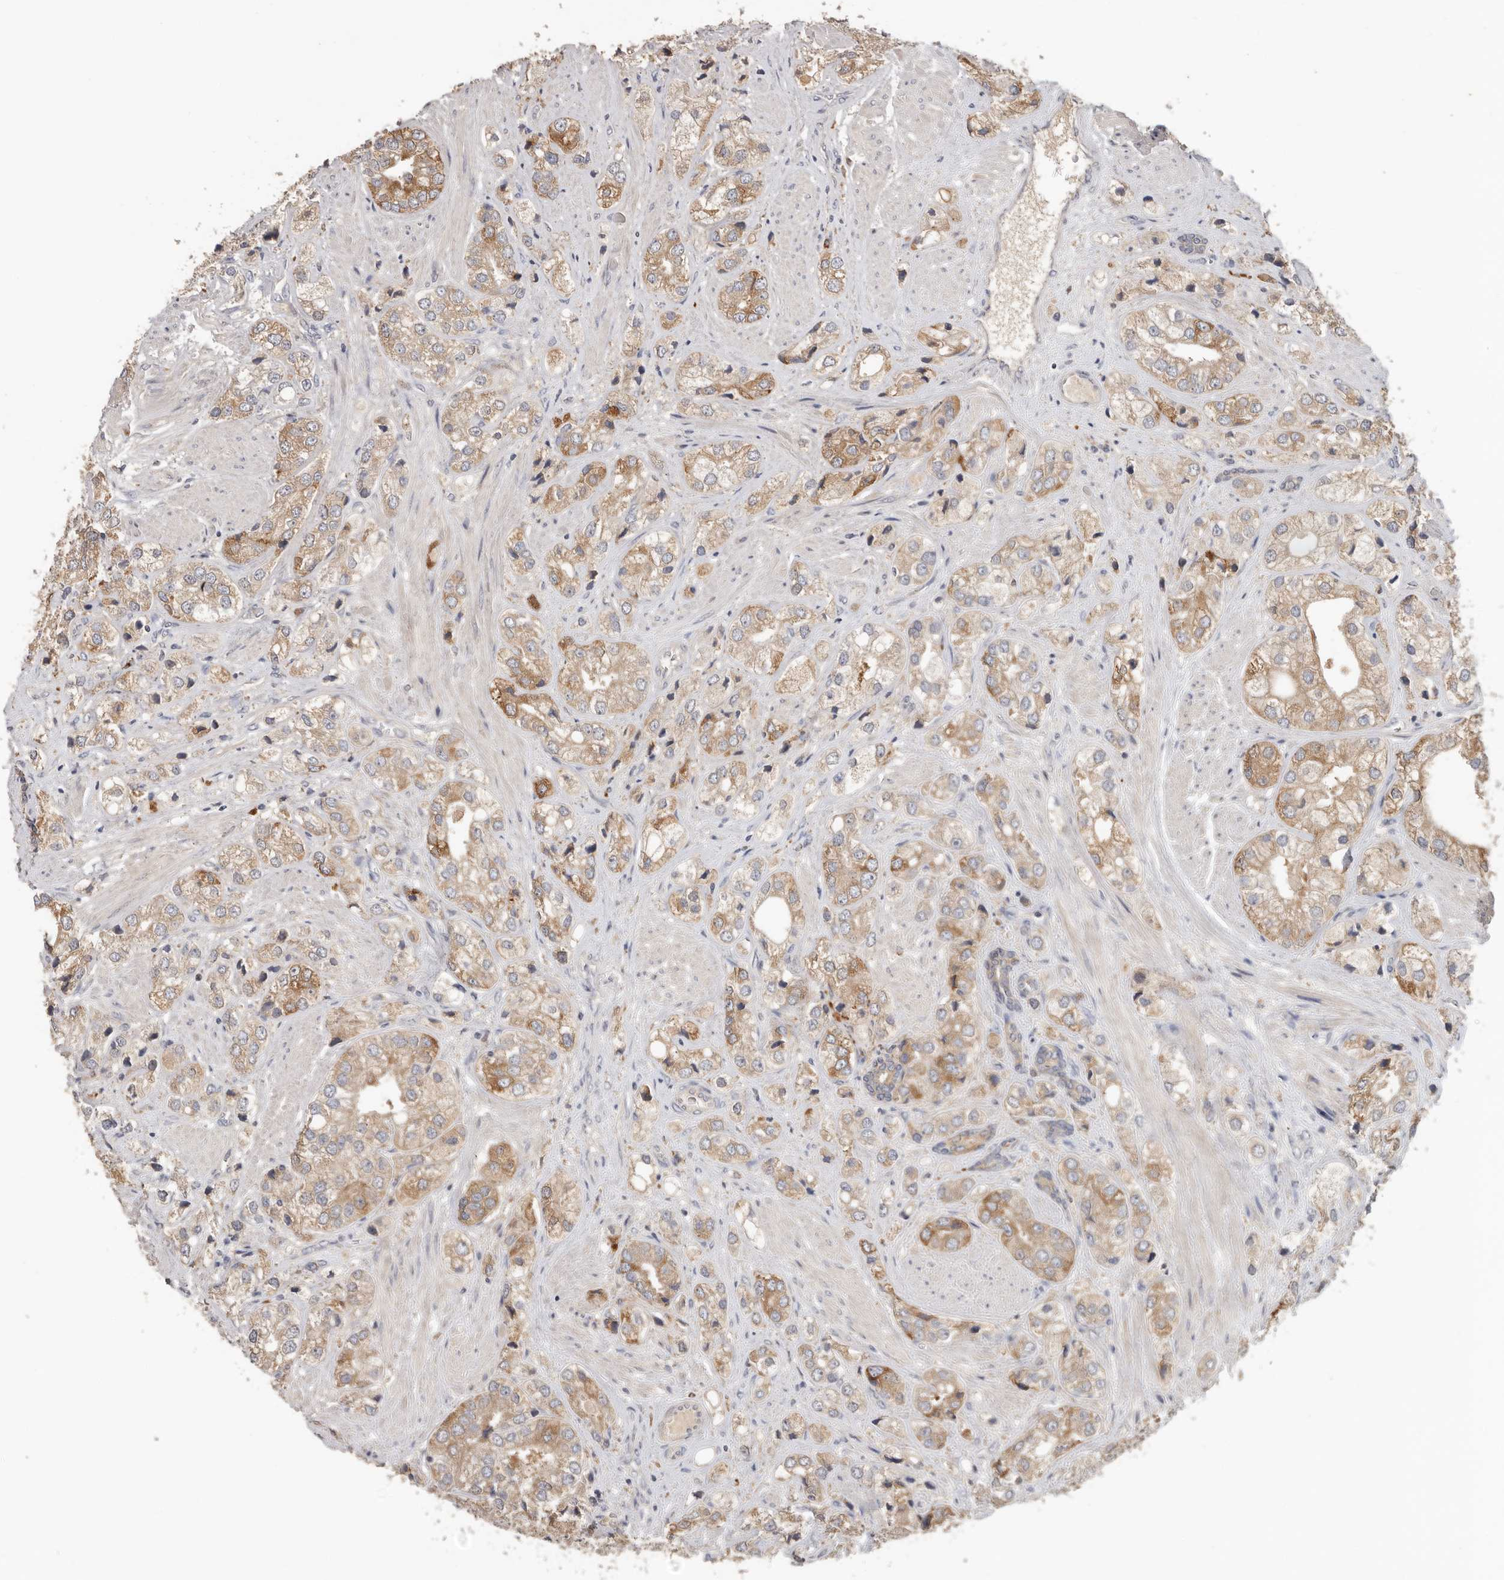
{"staining": {"intensity": "moderate", "quantity": ">75%", "location": "cytoplasmic/membranous"}, "tissue": "prostate cancer", "cell_type": "Tumor cells", "image_type": "cancer", "snomed": [{"axis": "morphology", "description": "Adenocarcinoma, High grade"}, {"axis": "topography", "description": "Prostate"}], "caption": "Immunohistochemistry (IHC) image of neoplastic tissue: human prostate cancer (high-grade adenocarcinoma) stained using IHC shows medium levels of moderate protein expression localized specifically in the cytoplasmic/membranous of tumor cells, appearing as a cytoplasmic/membranous brown color.", "gene": "TFRC", "patient": {"sex": "male", "age": 50}}